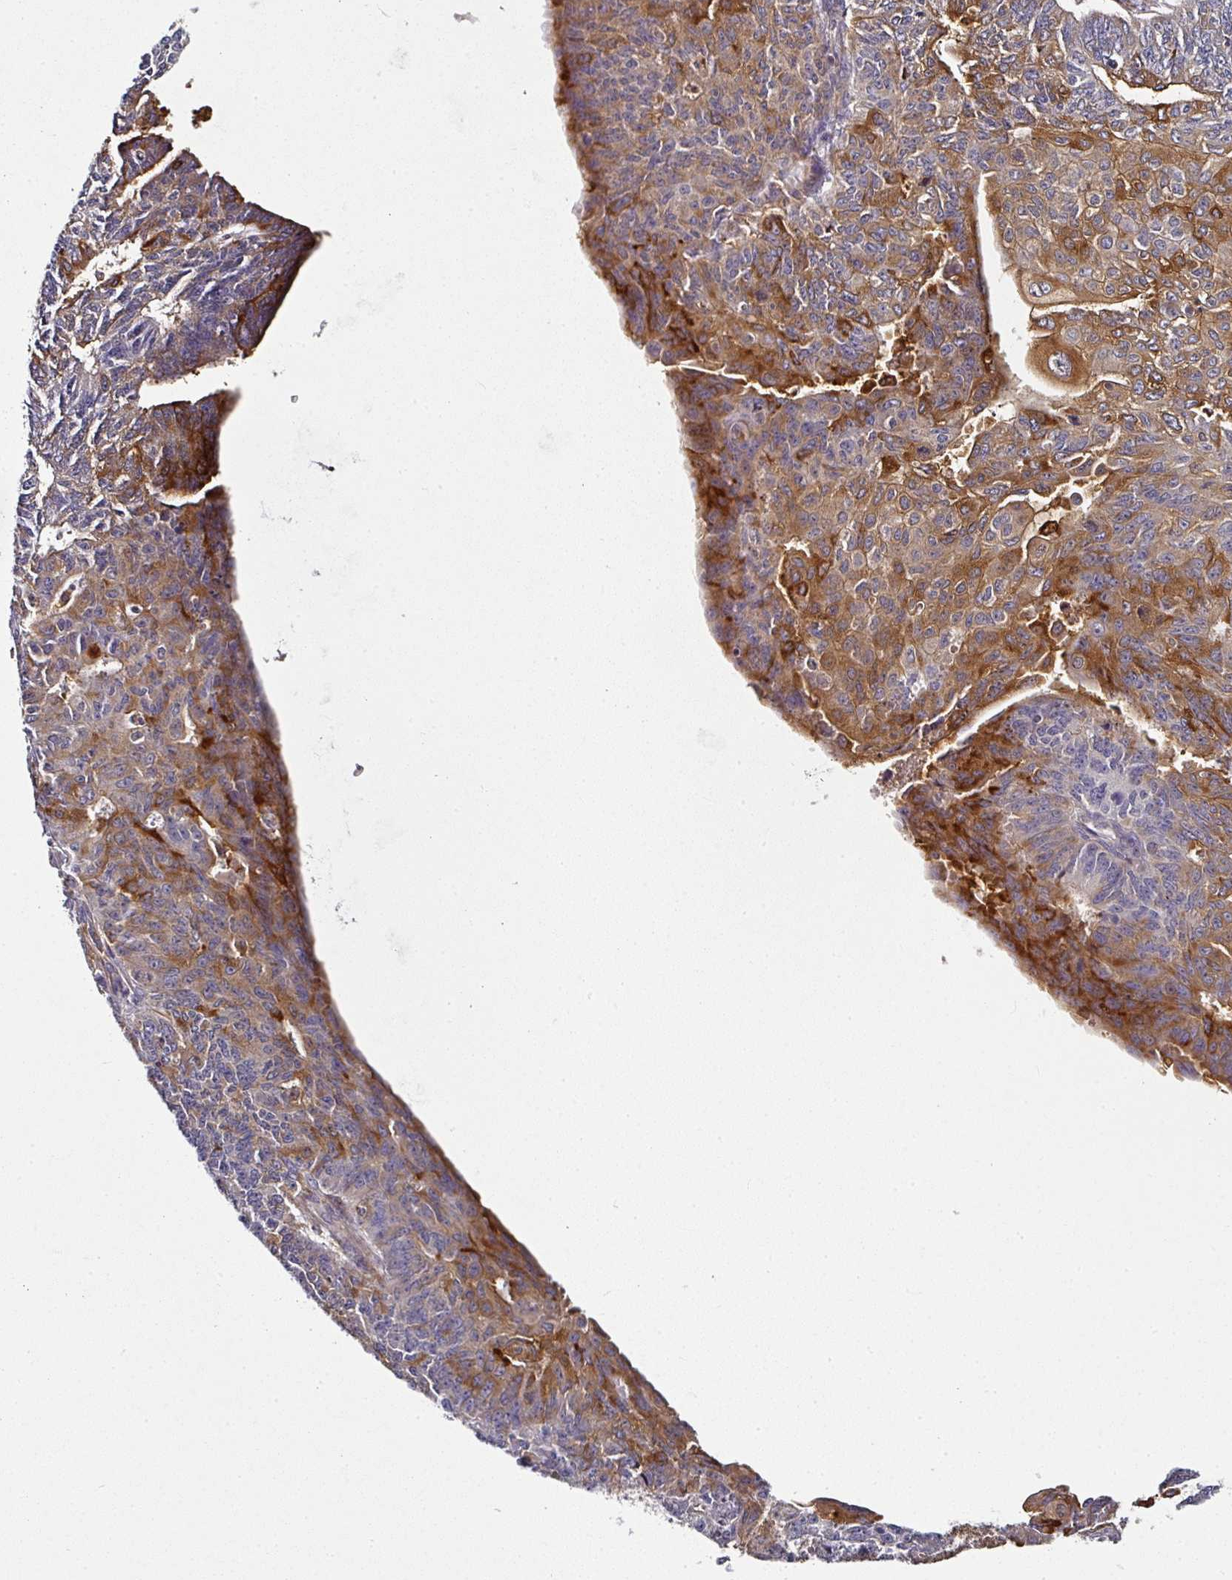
{"staining": {"intensity": "strong", "quantity": "25%-75%", "location": "cytoplasmic/membranous"}, "tissue": "endometrial cancer", "cell_type": "Tumor cells", "image_type": "cancer", "snomed": [{"axis": "morphology", "description": "Adenocarcinoma, NOS"}, {"axis": "topography", "description": "Endometrium"}], "caption": "An immunohistochemistry (IHC) micrograph of tumor tissue is shown. Protein staining in brown shows strong cytoplasmic/membranous positivity in adenocarcinoma (endometrial) within tumor cells.", "gene": "BEND5", "patient": {"sex": "female", "age": 32}}